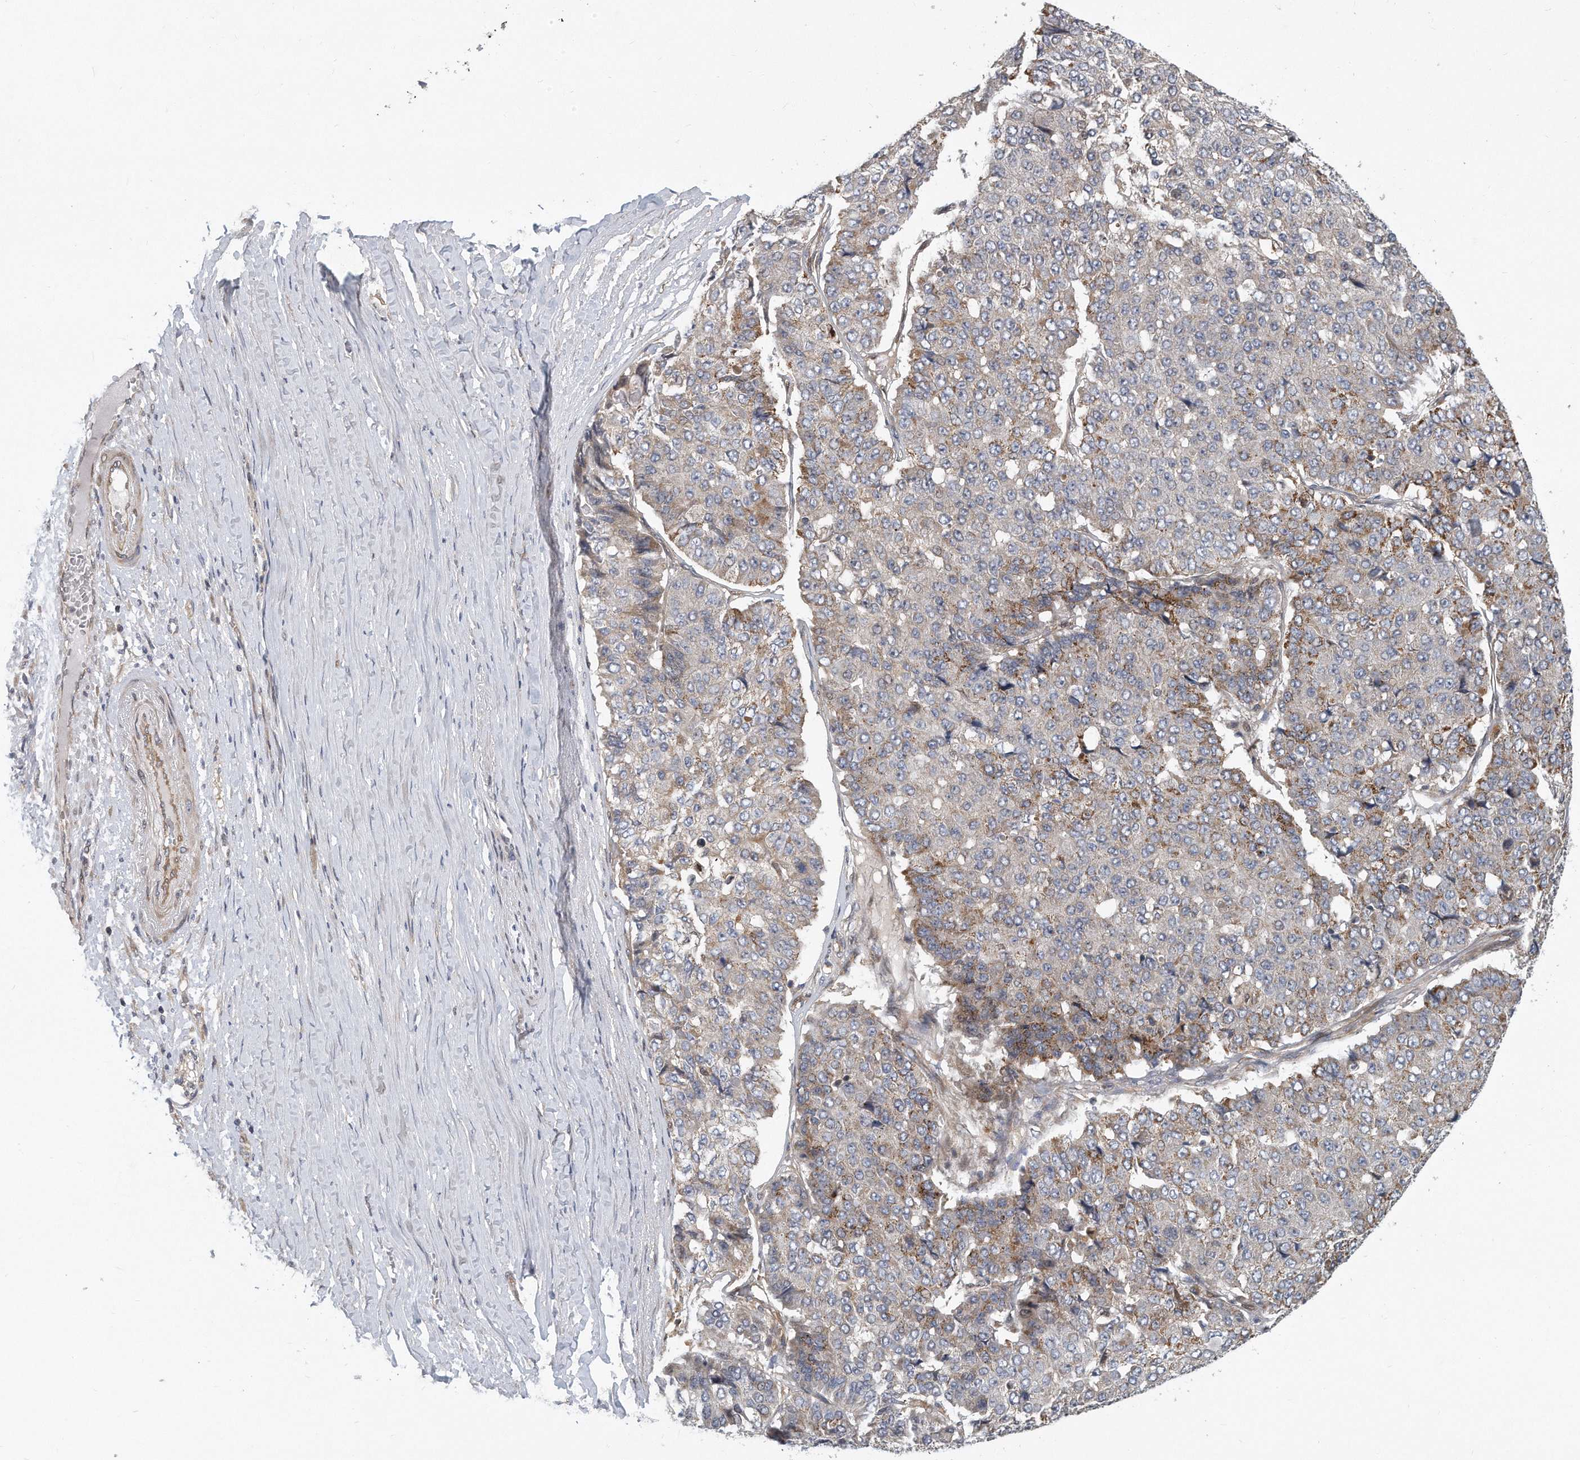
{"staining": {"intensity": "moderate", "quantity": "<25%", "location": "cytoplasmic/membranous"}, "tissue": "pancreatic cancer", "cell_type": "Tumor cells", "image_type": "cancer", "snomed": [{"axis": "morphology", "description": "Adenocarcinoma, NOS"}, {"axis": "topography", "description": "Pancreas"}], "caption": "High-power microscopy captured an immunohistochemistry (IHC) micrograph of adenocarcinoma (pancreatic), revealing moderate cytoplasmic/membranous expression in about <25% of tumor cells.", "gene": "PCDH8", "patient": {"sex": "male", "age": 50}}